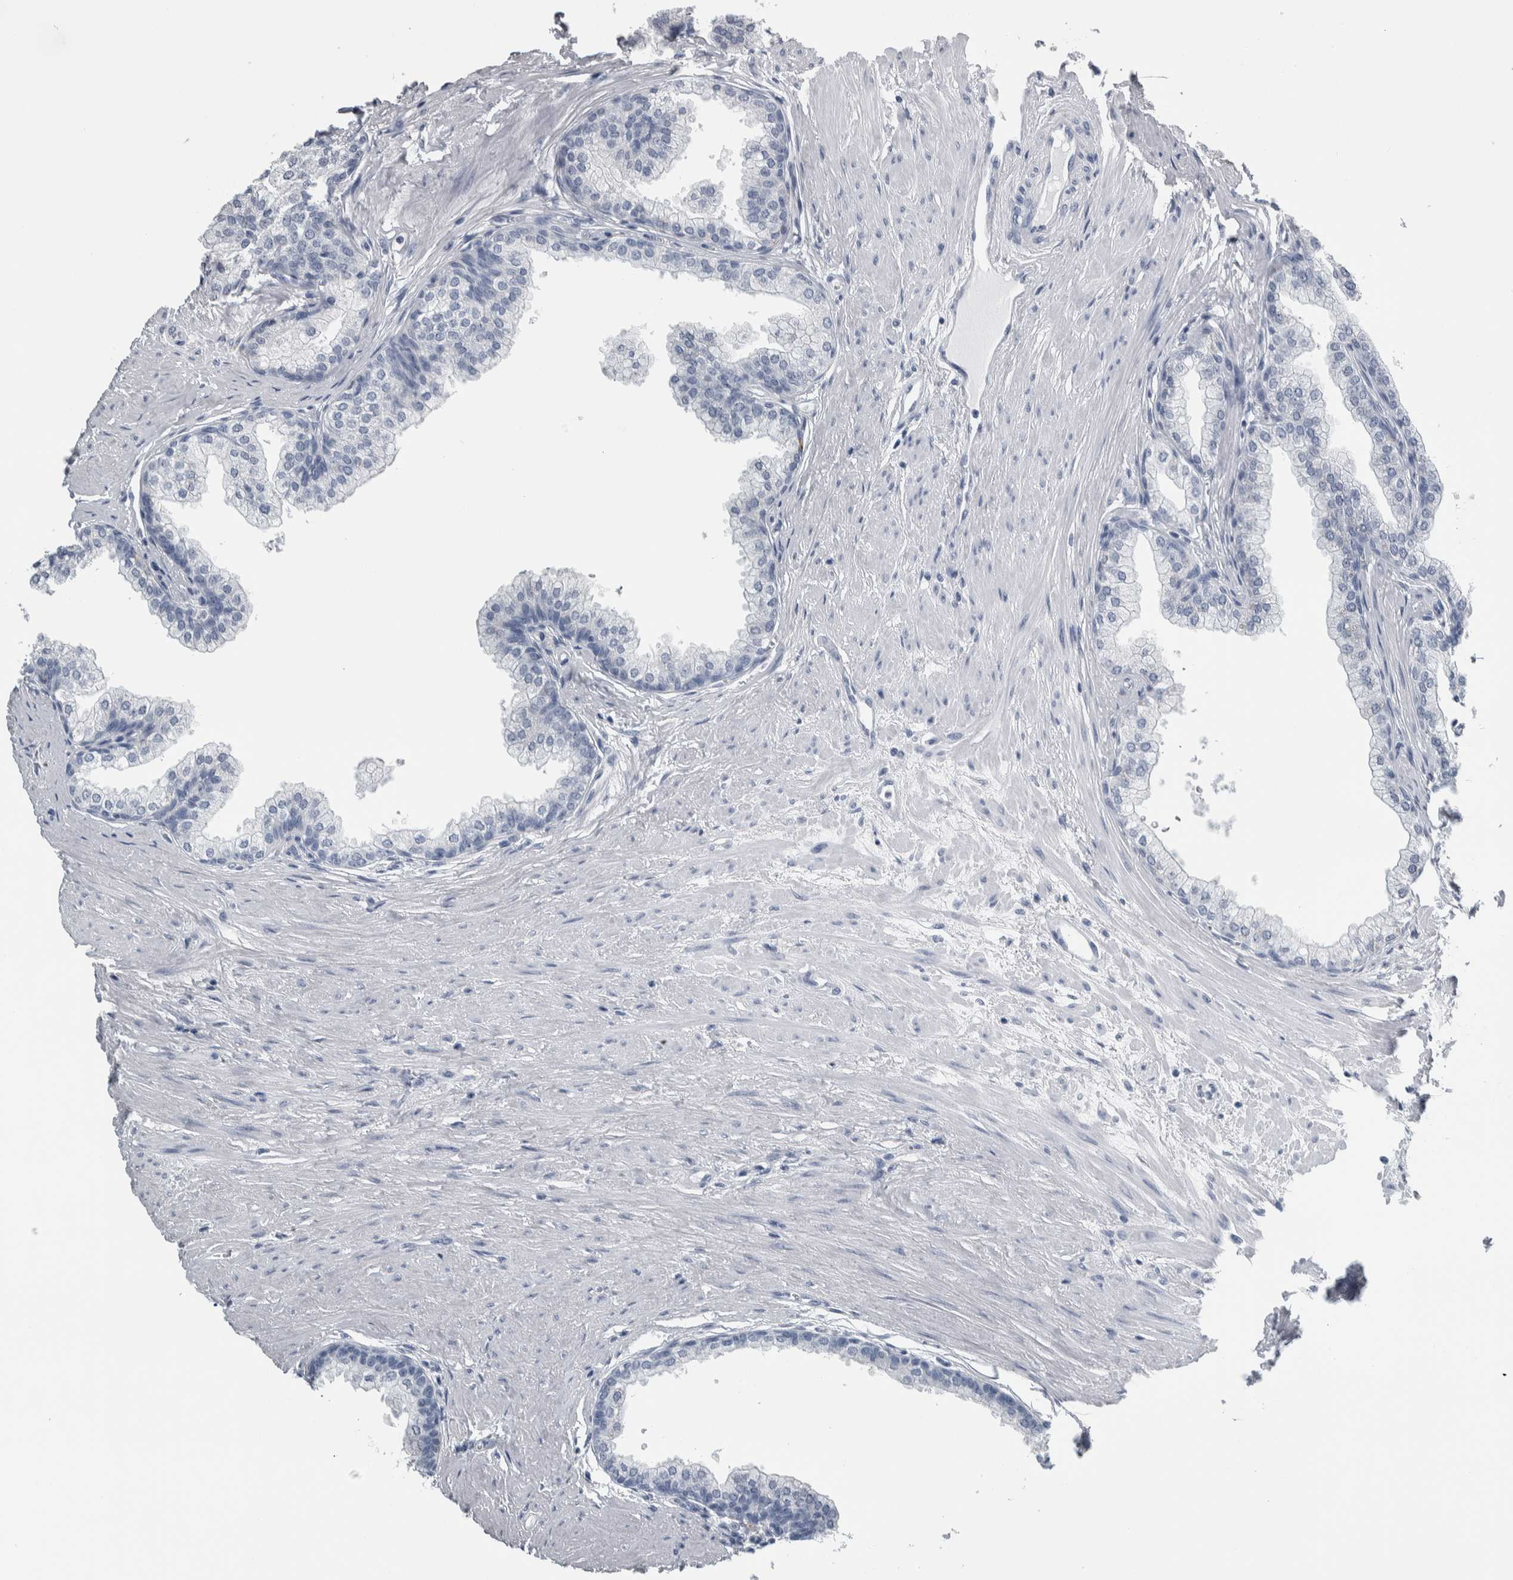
{"staining": {"intensity": "negative", "quantity": "none", "location": "none"}, "tissue": "prostate", "cell_type": "Glandular cells", "image_type": "normal", "snomed": [{"axis": "morphology", "description": "Normal tissue, NOS"}, {"axis": "morphology", "description": "Urothelial carcinoma, Low grade"}, {"axis": "topography", "description": "Urinary bladder"}, {"axis": "topography", "description": "Prostate"}], "caption": "This is a micrograph of immunohistochemistry staining of normal prostate, which shows no staining in glandular cells.", "gene": "CDH17", "patient": {"sex": "male", "age": 60}}